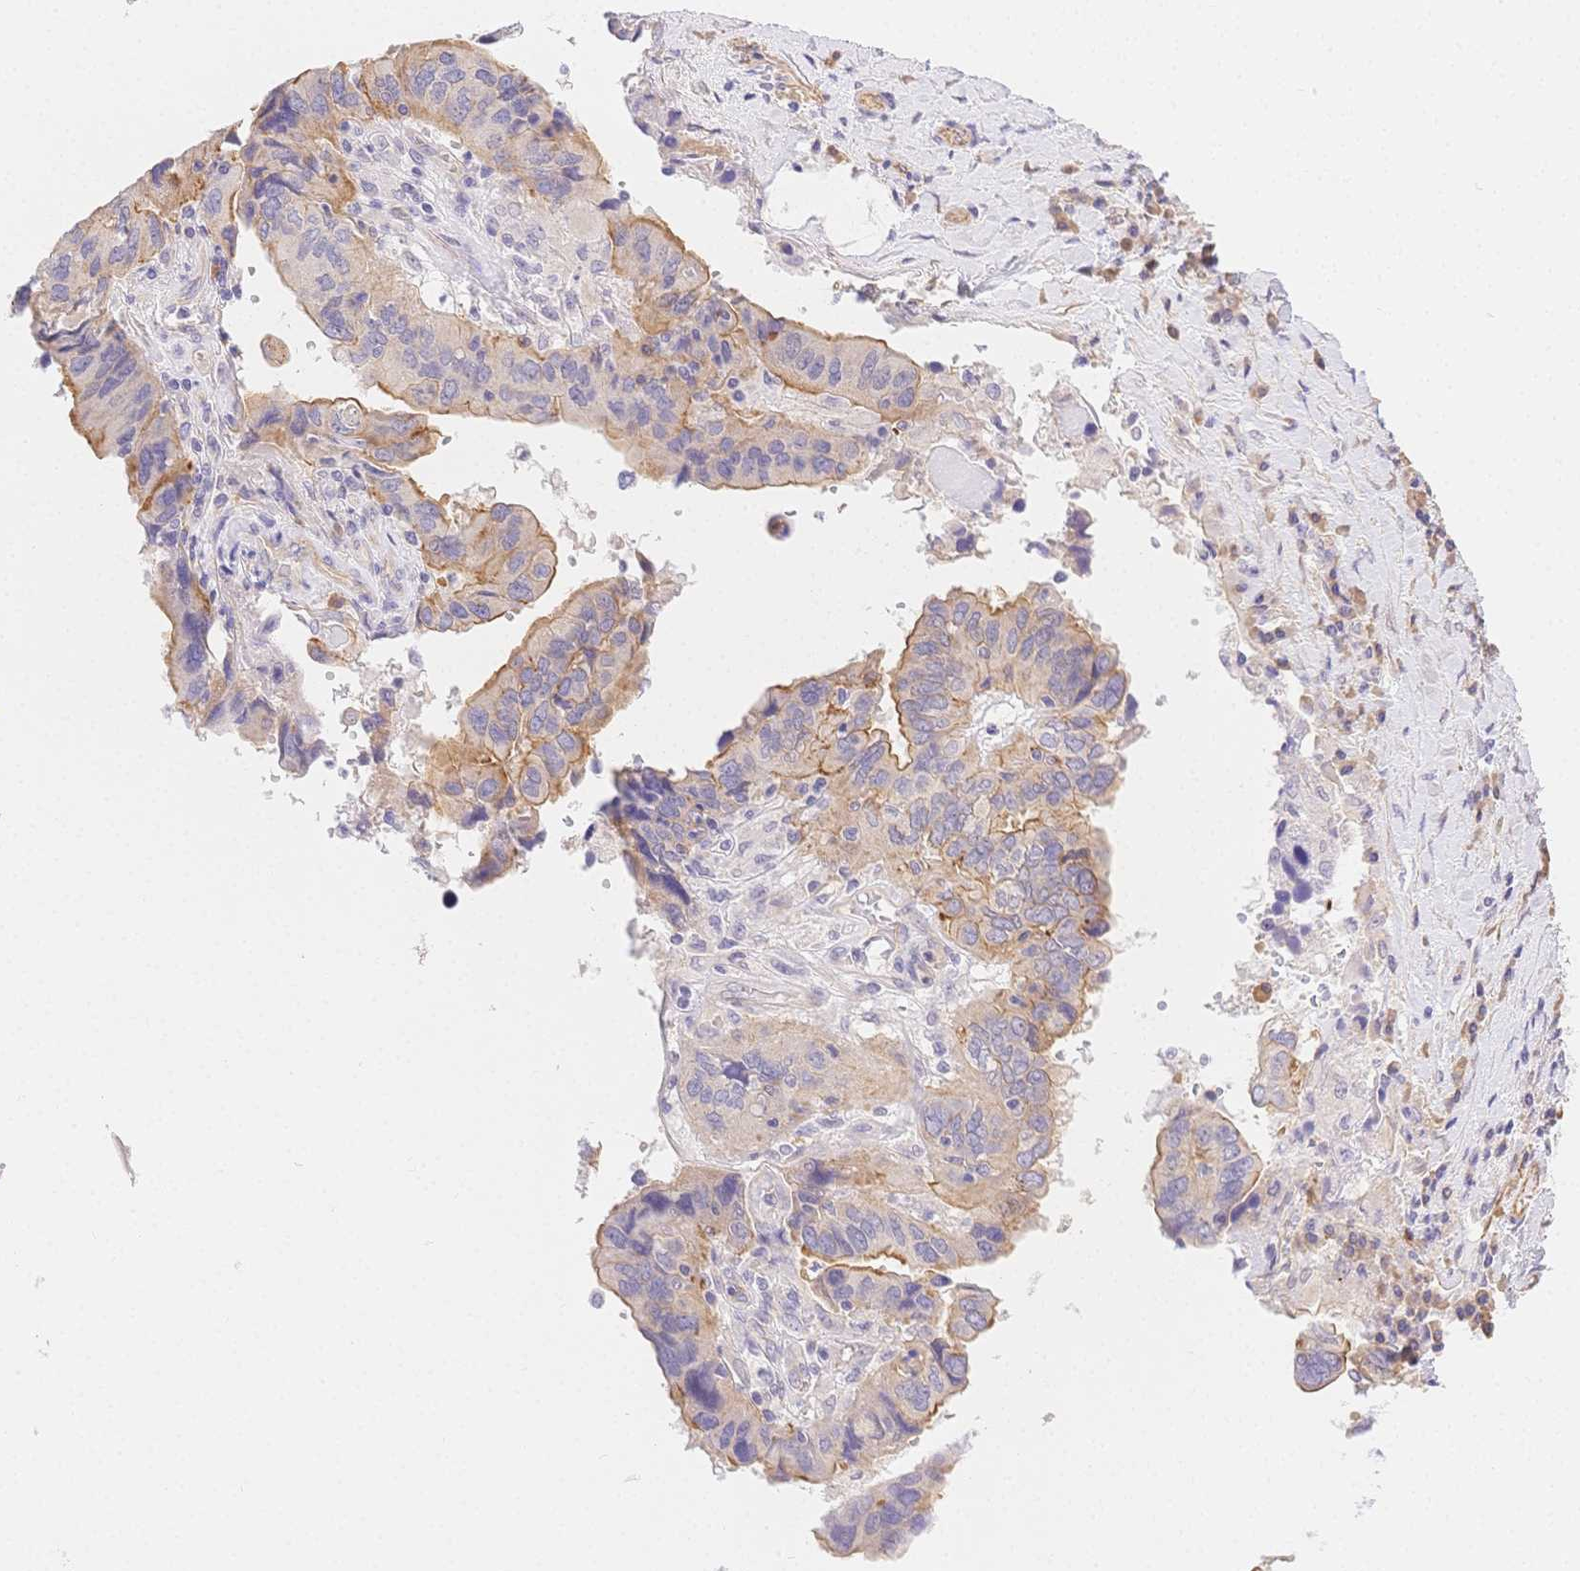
{"staining": {"intensity": "moderate", "quantity": "<25%", "location": "cytoplasmic/membranous"}, "tissue": "ovarian cancer", "cell_type": "Tumor cells", "image_type": "cancer", "snomed": [{"axis": "morphology", "description": "Cystadenocarcinoma, serous, NOS"}, {"axis": "topography", "description": "Ovary"}], "caption": "A micrograph of ovarian cancer stained for a protein reveals moderate cytoplasmic/membranous brown staining in tumor cells. The staining is performed using DAB brown chromogen to label protein expression. The nuclei are counter-stained blue using hematoxylin.", "gene": "CSN1S1", "patient": {"sex": "female", "age": 79}}